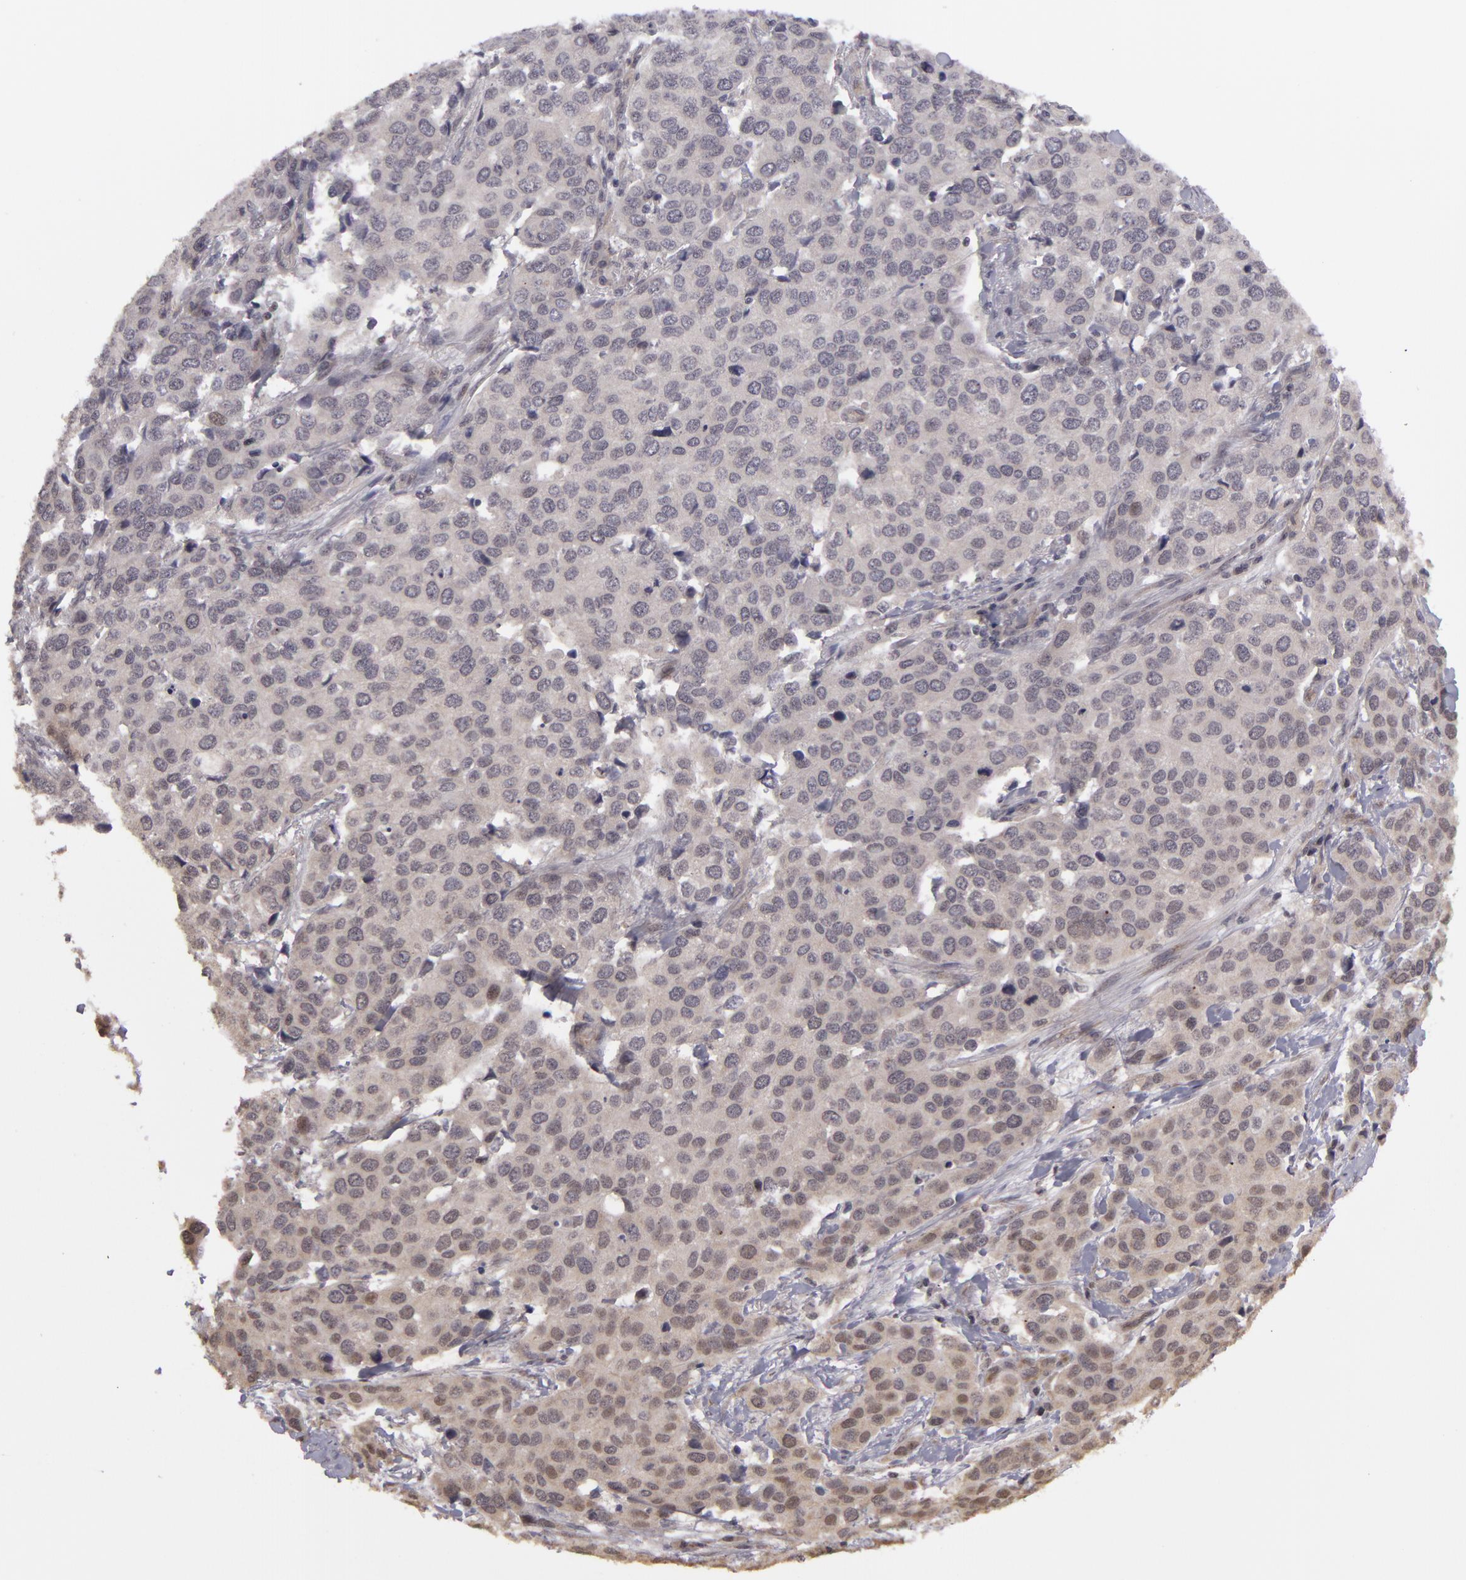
{"staining": {"intensity": "weak", "quantity": "25%-75%", "location": "nuclear"}, "tissue": "cervical cancer", "cell_type": "Tumor cells", "image_type": "cancer", "snomed": [{"axis": "morphology", "description": "Squamous cell carcinoma, NOS"}, {"axis": "topography", "description": "Cervix"}], "caption": "A micrograph showing weak nuclear expression in about 25%-75% of tumor cells in cervical cancer (squamous cell carcinoma), as visualized by brown immunohistochemical staining.", "gene": "ZNF133", "patient": {"sex": "female", "age": 54}}